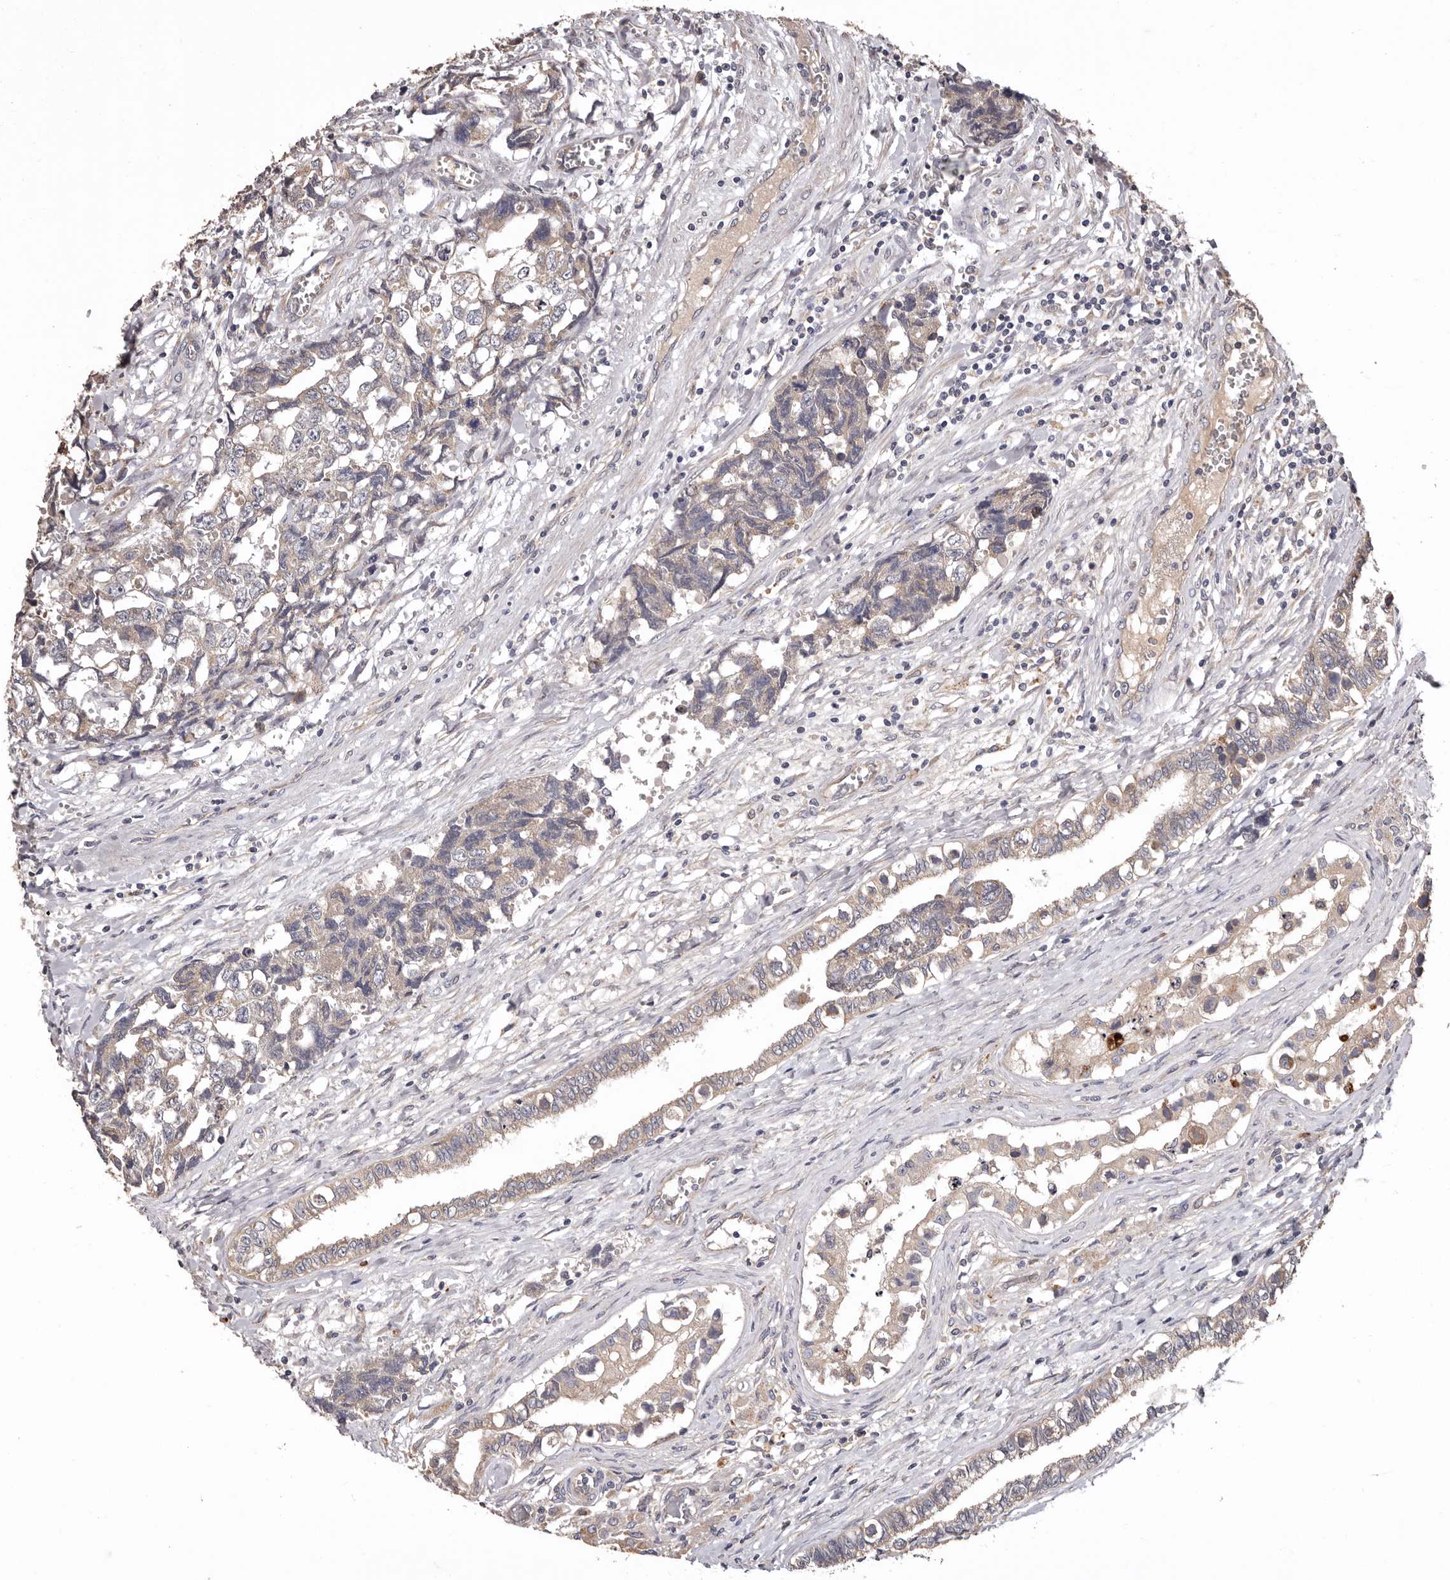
{"staining": {"intensity": "negative", "quantity": "none", "location": "none"}, "tissue": "testis cancer", "cell_type": "Tumor cells", "image_type": "cancer", "snomed": [{"axis": "morphology", "description": "Carcinoma, Embryonal, NOS"}, {"axis": "topography", "description": "Testis"}], "caption": "IHC image of testis cancer (embryonal carcinoma) stained for a protein (brown), which shows no staining in tumor cells.", "gene": "ETNK1", "patient": {"sex": "male", "age": 31}}